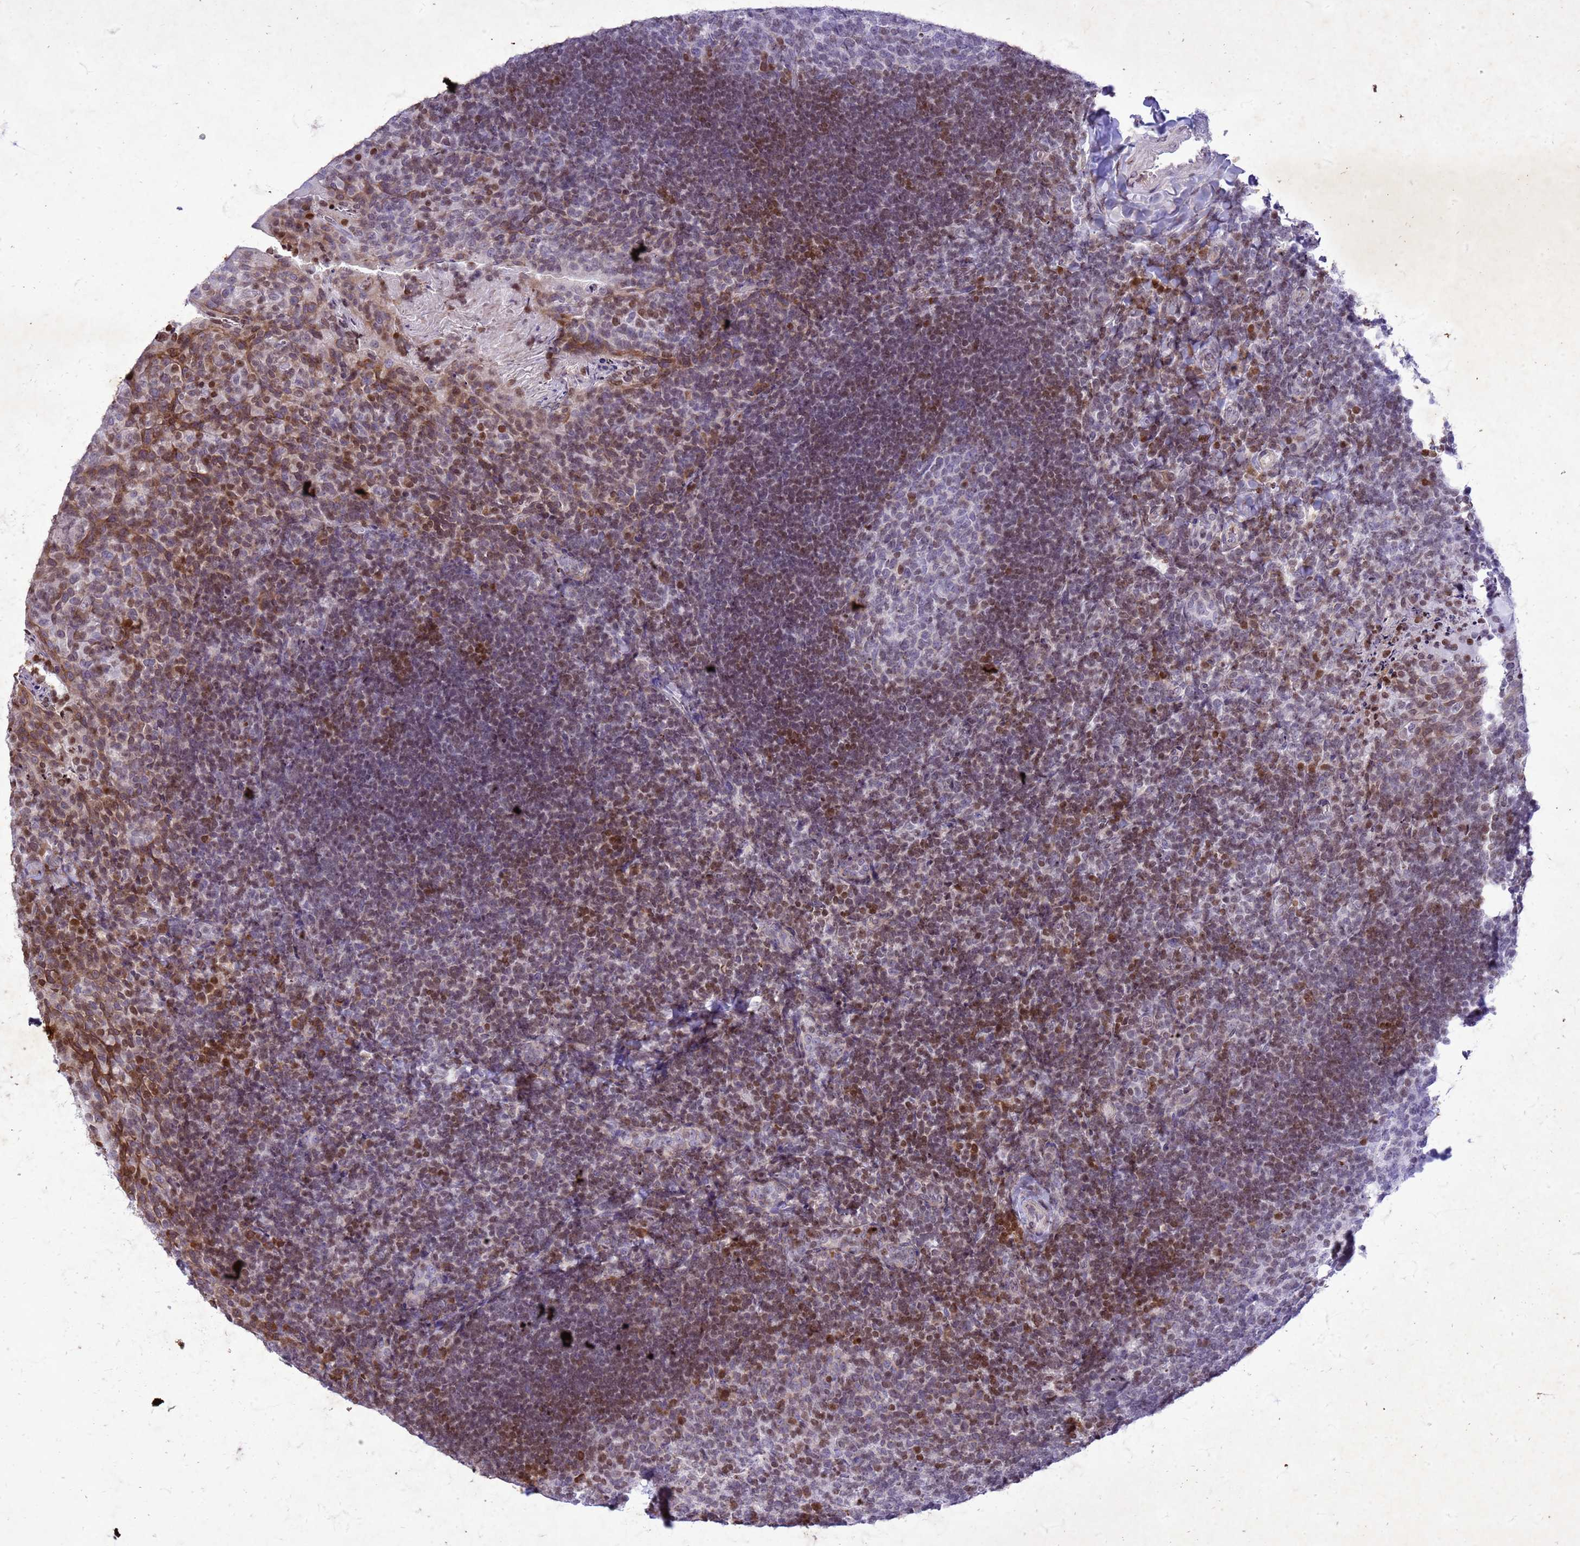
{"staining": {"intensity": "moderate", "quantity": "<25%", "location": "nuclear"}, "tissue": "tonsil", "cell_type": "Germinal center cells", "image_type": "normal", "snomed": [{"axis": "morphology", "description": "Normal tissue, NOS"}, {"axis": "topography", "description": "Tonsil"}], "caption": "Immunohistochemistry histopathology image of benign tonsil: tonsil stained using IHC displays low levels of moderate protein expression localized specifically in the nuclear of germinal center cells, appearing as a nuclear brown color.", "gene": "COPS9", "patient": {"sex": "female", "age": 10}}